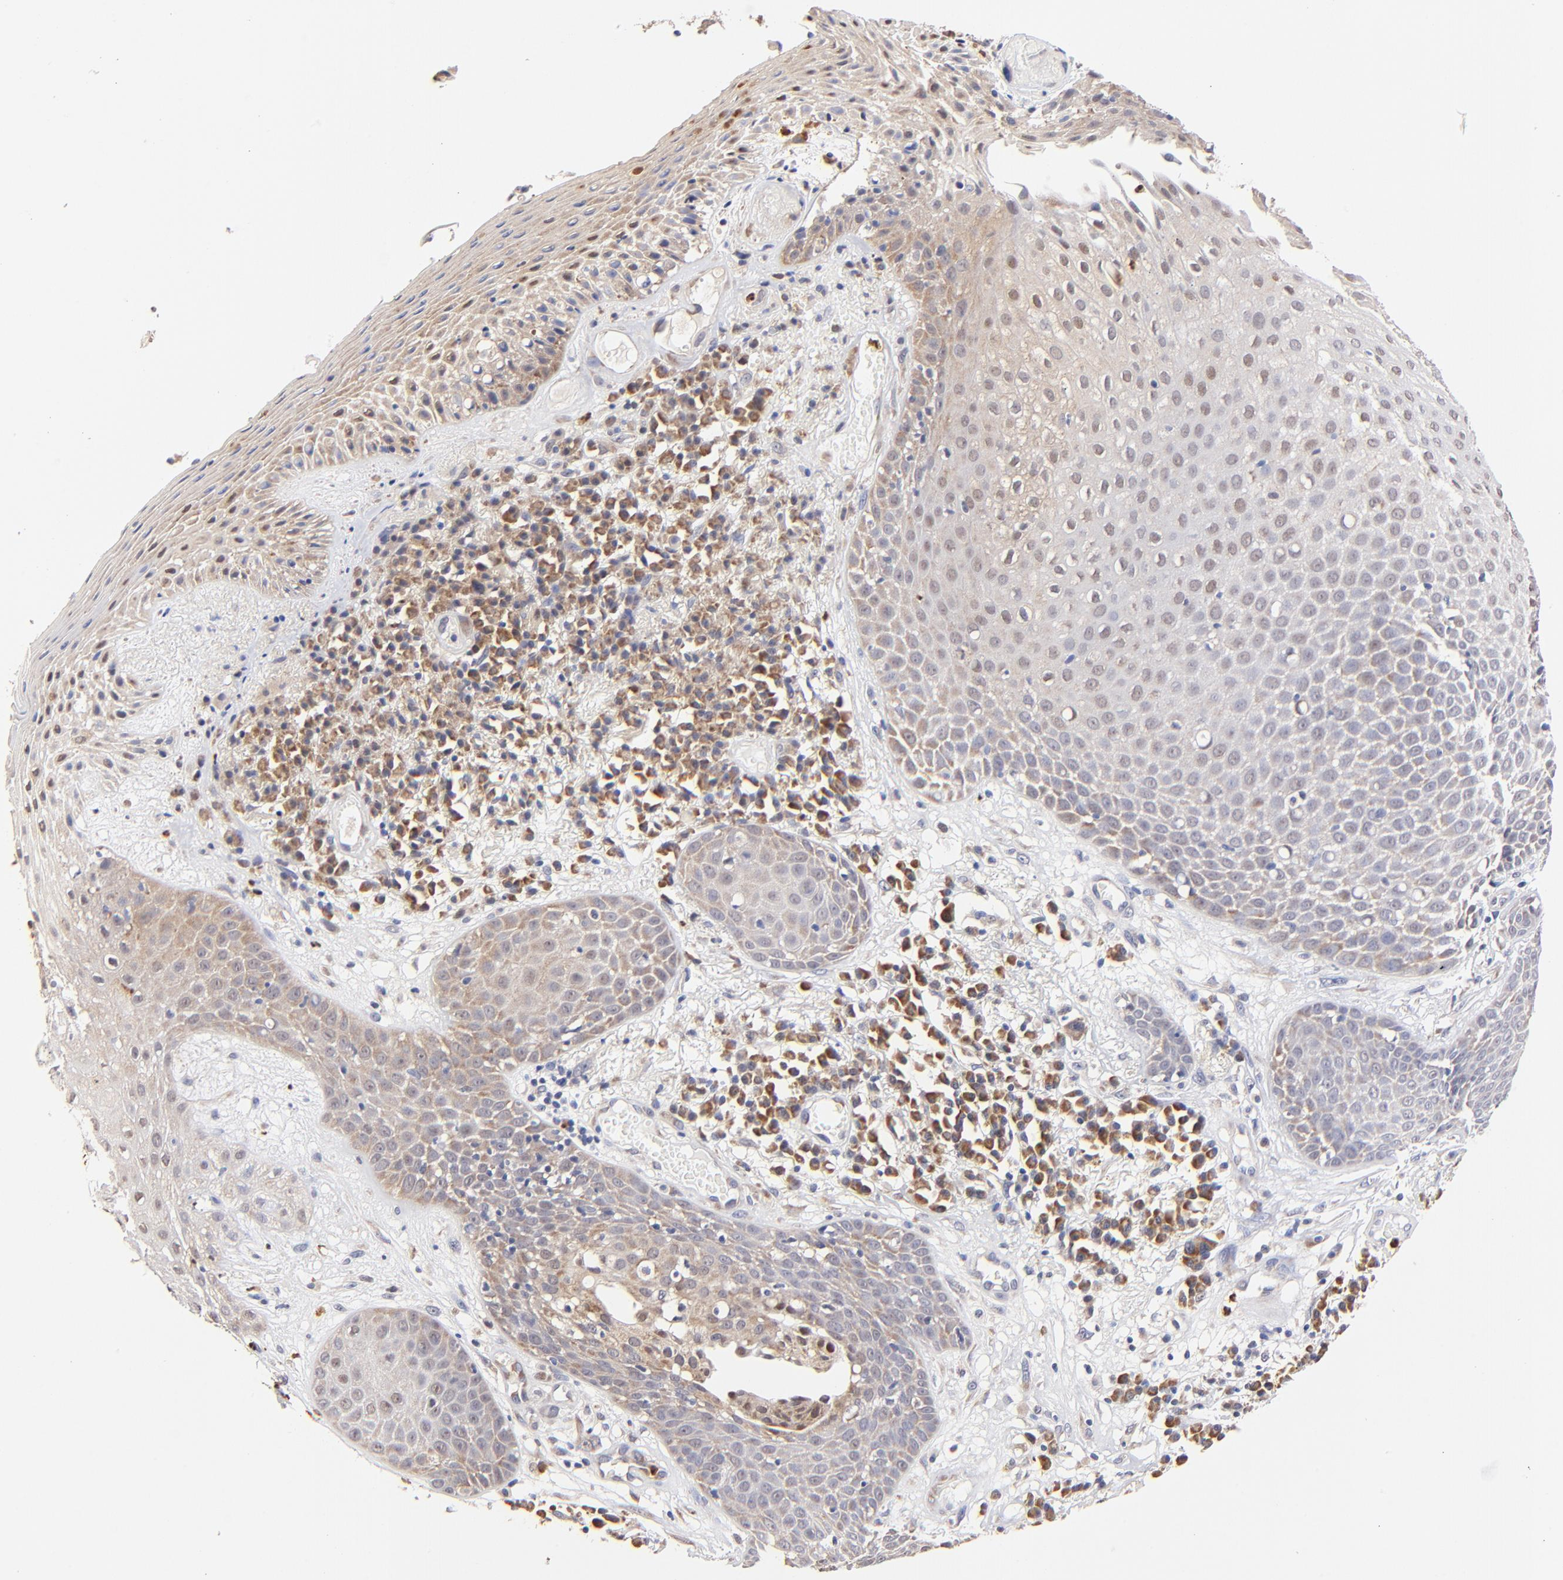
{"staining": {"intensity": "weak", "quantity": "25%-75%", "location": "cytoplasmic/membranous"}, "tissue": "skin cancer", "cell_type": "Tumor cells", "image_type": "cancer", "snomed": [{"axis": "morphology", "description": "Squamous cell carcinoma, NOS"}, {"axis": "topography", "description": "Skin"}], "caption": "Weak cytoplasmic/membranous staining for a protein is identified in about 25%-75% of tumor cells of skin cancer (squamous cell carcinoma) using IHC.", "gene": "BBOF1", "patient": {"sex": "male", "age": 65}}